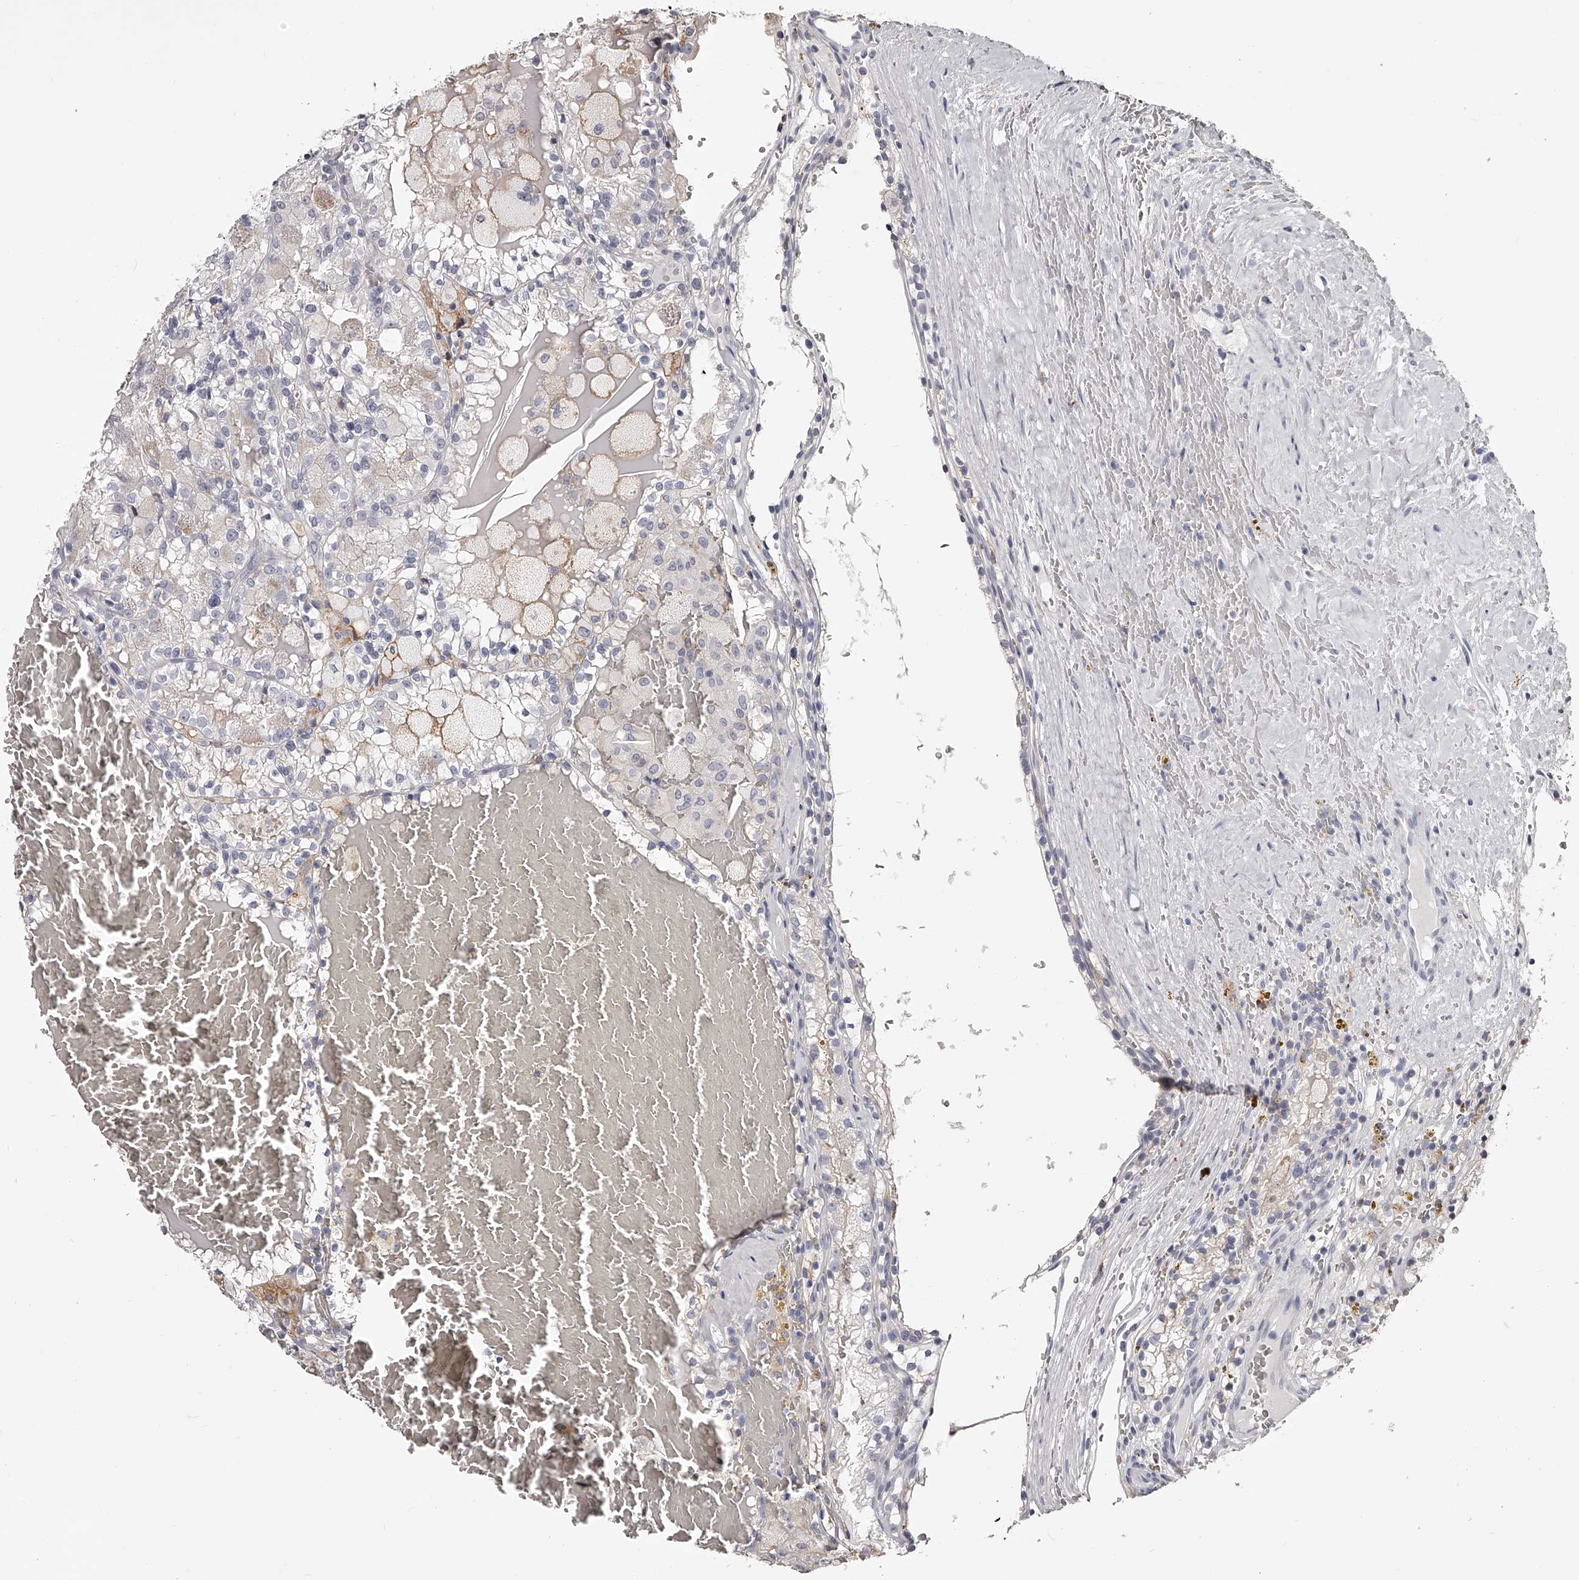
{"staining": {"intensity": "negative", "quantity": "none", "location": "none"}, "tissue": "renal cancer", "cell_type": "Tumor cells", "image_type": "cancer", "snomed": [{"axis": "morphology", "description": "Adenocarcinoma, NOS"}, {"axis": "topography", "description": "Kidney"}], "caption": "Immunohistochemical staining of human renal cancer displays no significant positivity in tumor cells.", "gene": "PACSIN1", "patient": {"sex": "female", "age": 56}}